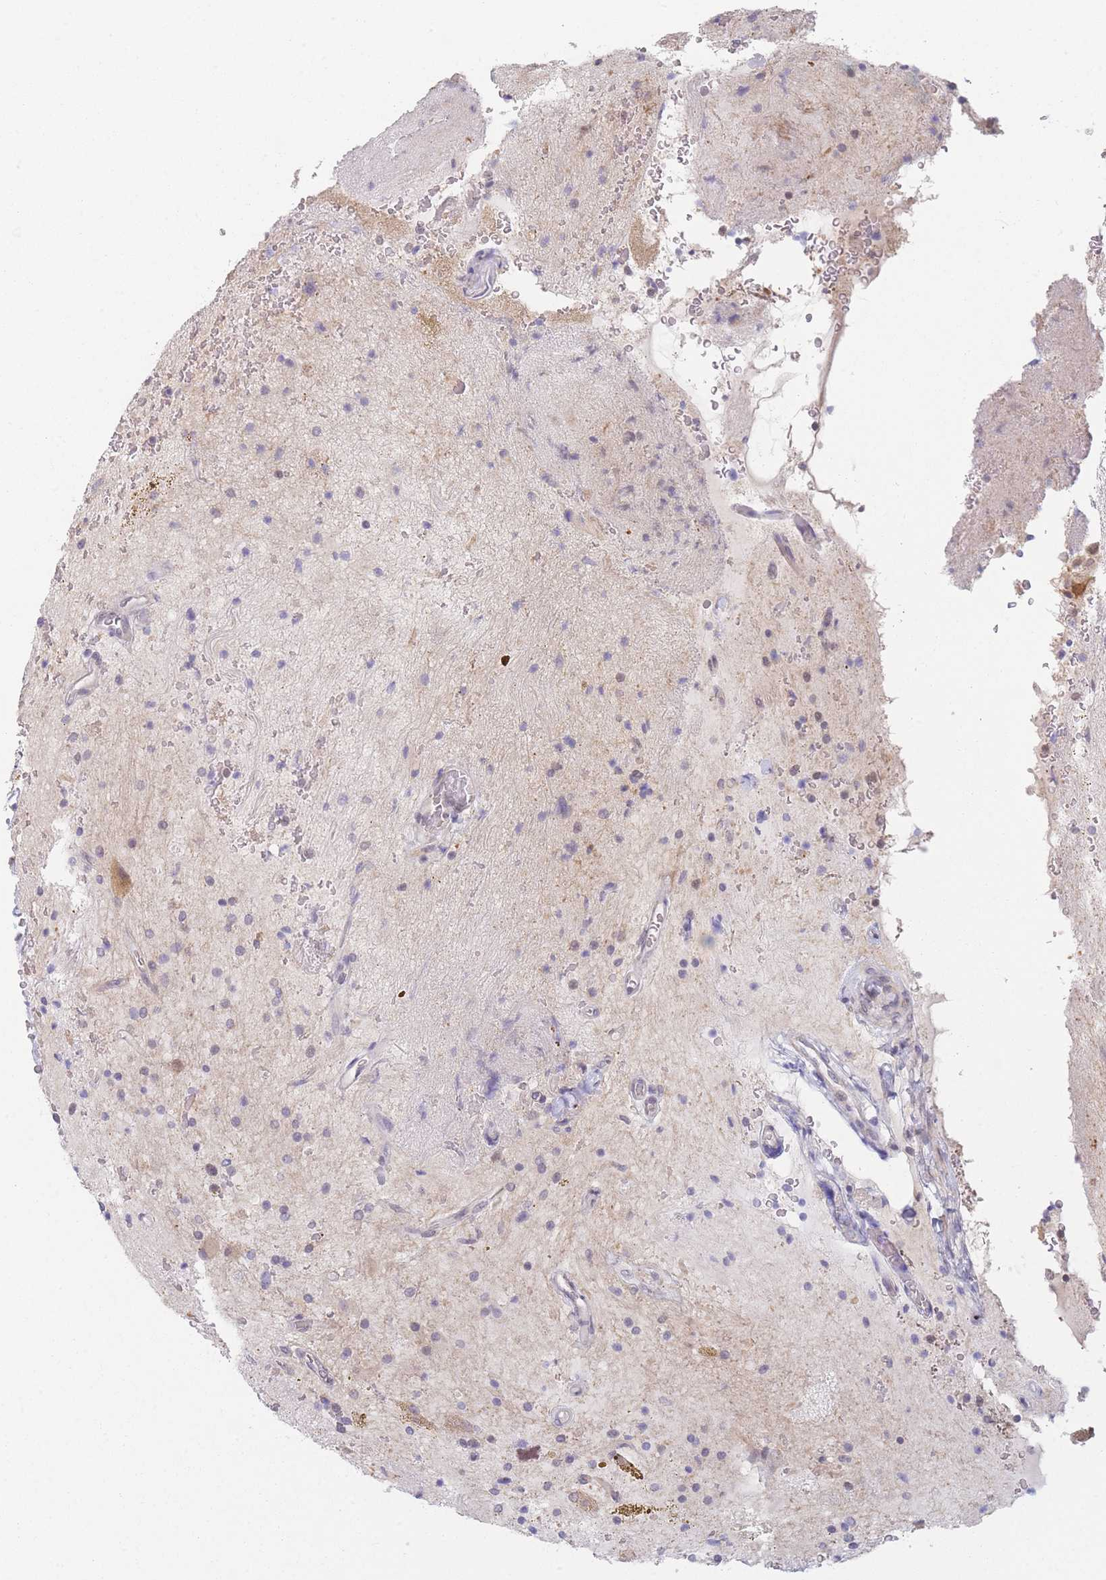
{"staining": {"intensity": "negative", "quantity": "none", "location": "none"}, "tissue": "glioma", "cell_type": "Tumor cells", "image_type": "cancer", "snomed": [{"axis": "morphology", "description": "Glioma, malignant, High grade"}, {"axis": "topography", "description": "Brain"}], "caption": "Glioma was stained to show a protein in brown. There is no significant expression in tumor cells.", "gene": "ANKRD10", "patient": {"sex": "male", "age": 34}}